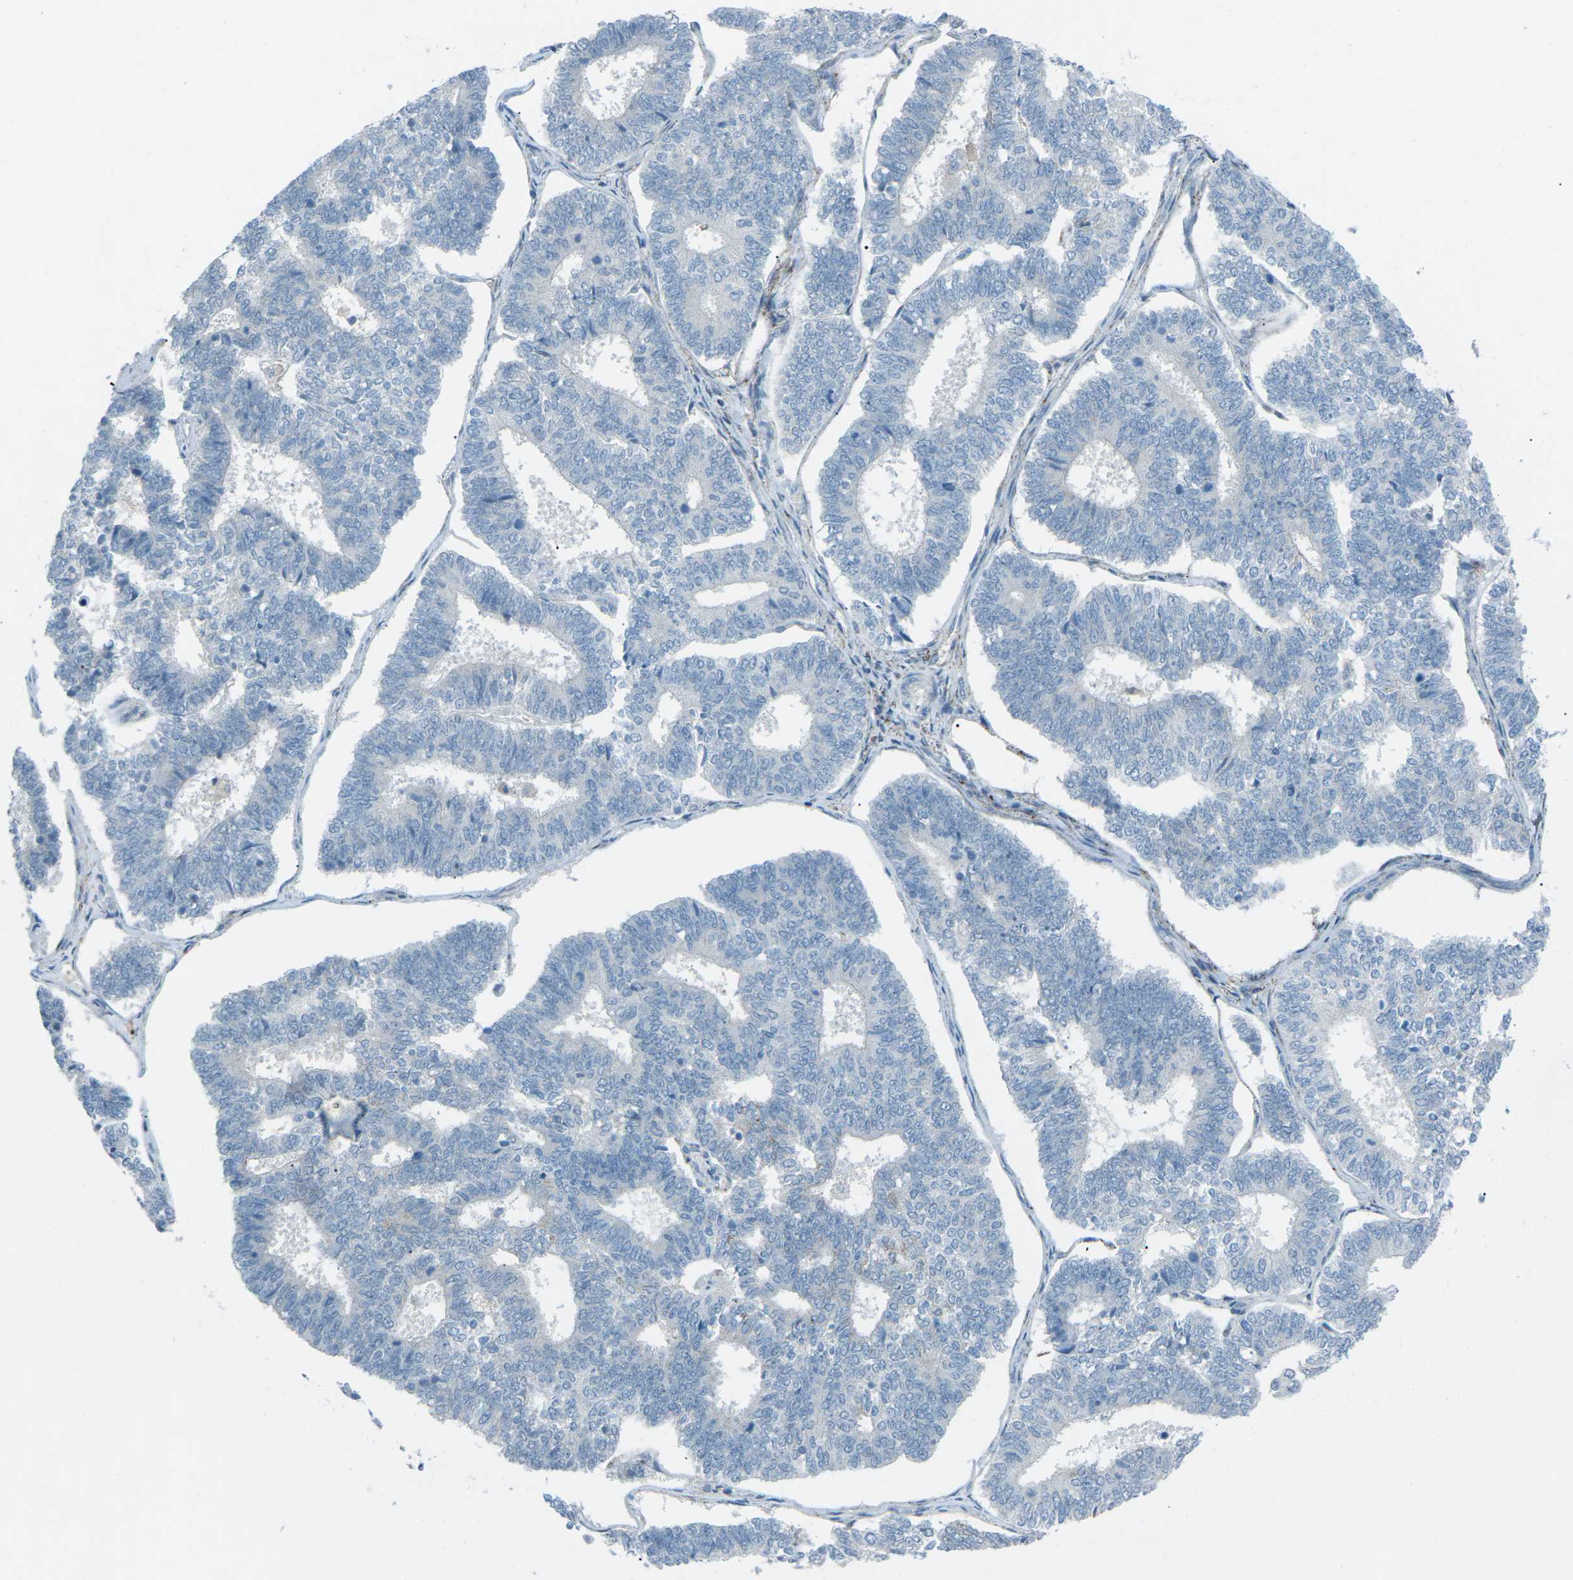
{"staining": {"intensity": "negative", "quantity": "none", "location": "none"}, "tissue": "endometrial cancer", "cell_type": "Tumor cells", "image_type": "cancer", "snomed": [{"axis": "morphology", "description": "Adenocarcinoma, NOS"}, {"axis": "topography", "description": "Endometrium"}], "caption": "High power microscopy micrograph of an immunohistochemistry image of endometrial adenocarcinoma, revealing no significant staining in tumor cells.", "gene": "PRKCA", "patient": {"sex": "female", "age": 70}}